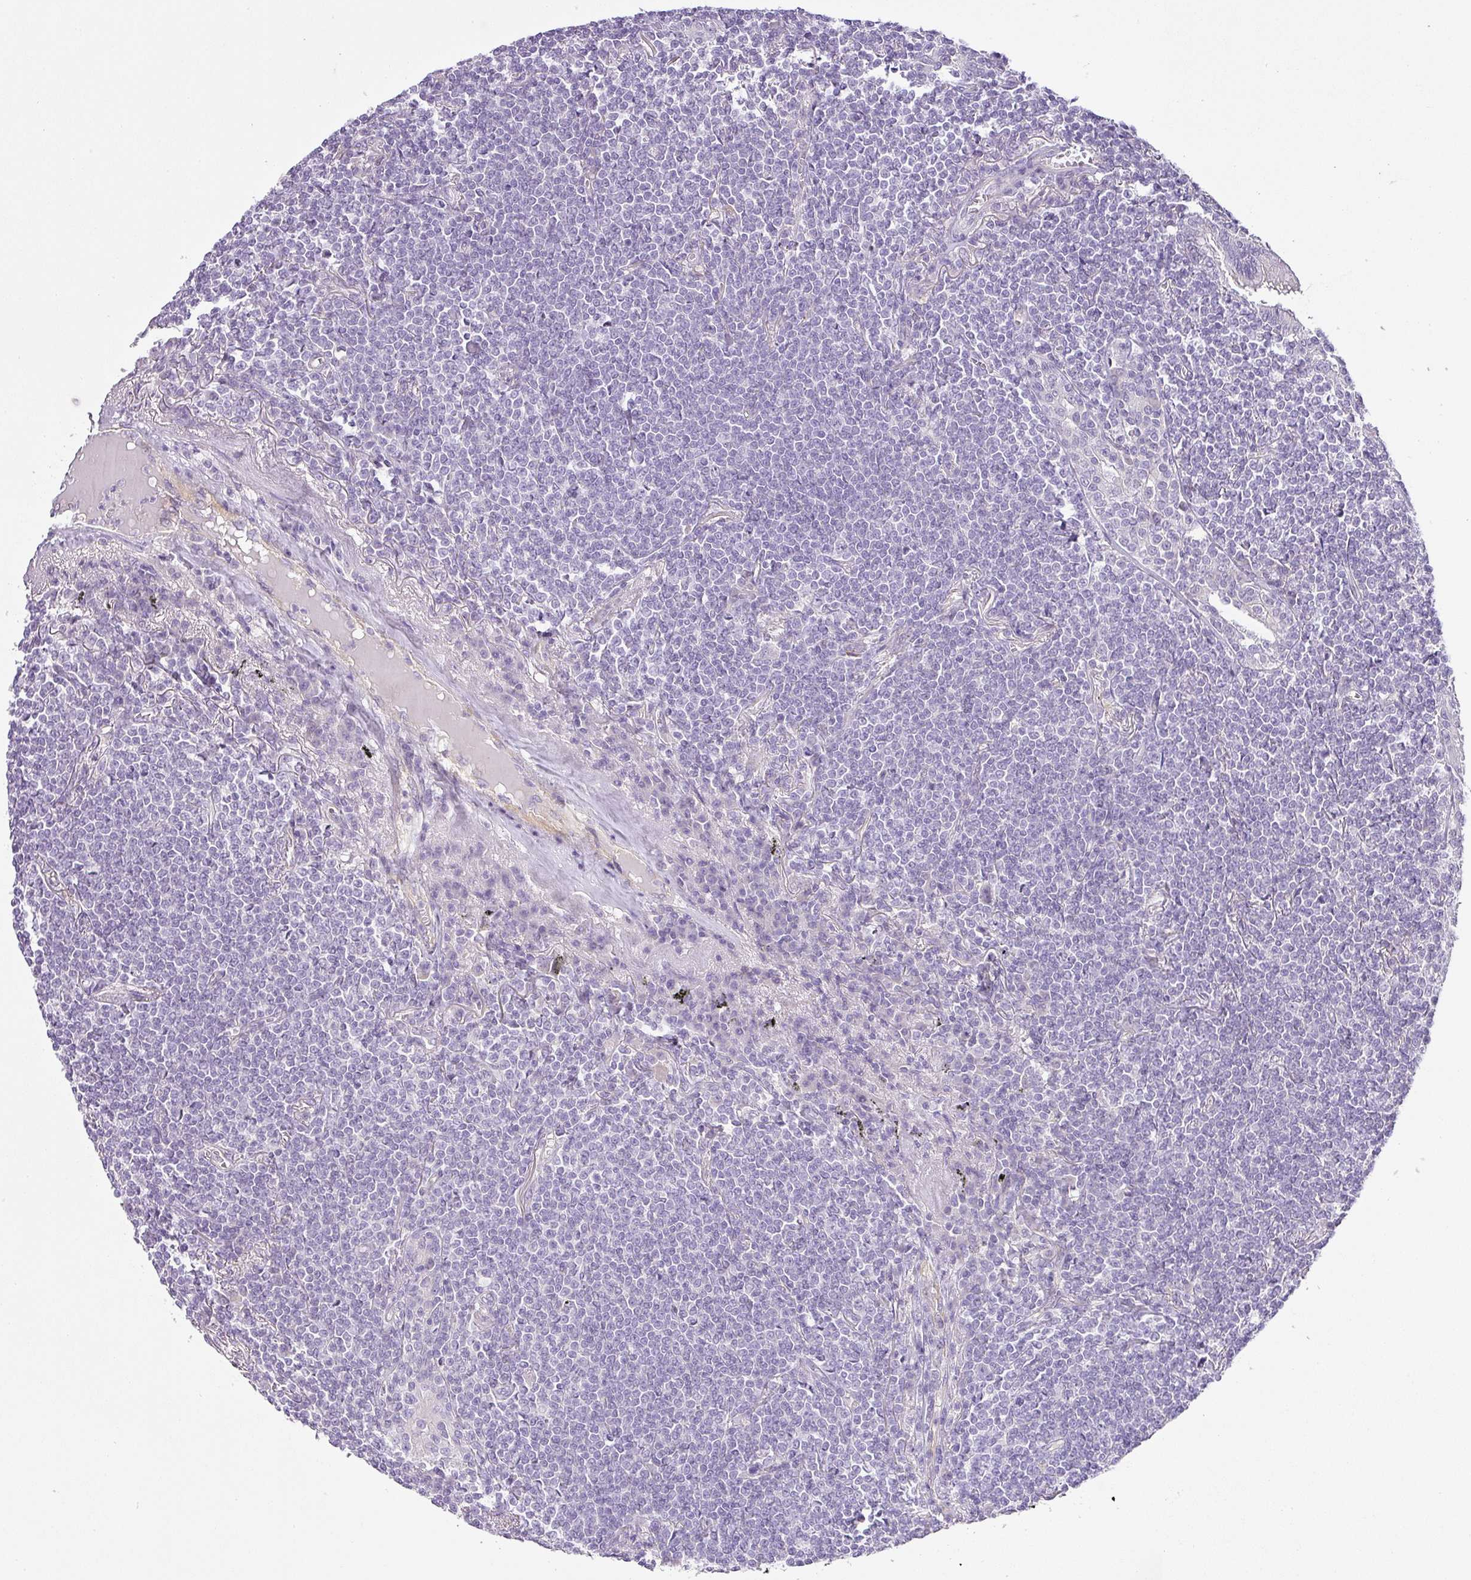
{"staining": {"intensity": "negative", "quantity": "none", "location": "none"}, "tissue": "lymphoma", "cell_type": "Tumor cells", "image_type": "cancer", "snomed": [{"axis": "morphology", "description": "Malignant lymphoma, non-Hodgkin's type, Low grade"}, {"axis": "topography", "description": "Lung"}], "caption": "Immunohistochemistry histopathology image of human low-grade malignant lymphoma, non-Hodgkin's type stained for a protein (brown), which exhibits no staining in tumor cells.", "gene": "RAX2", "patient": {"sex": "female", "age": 71}}